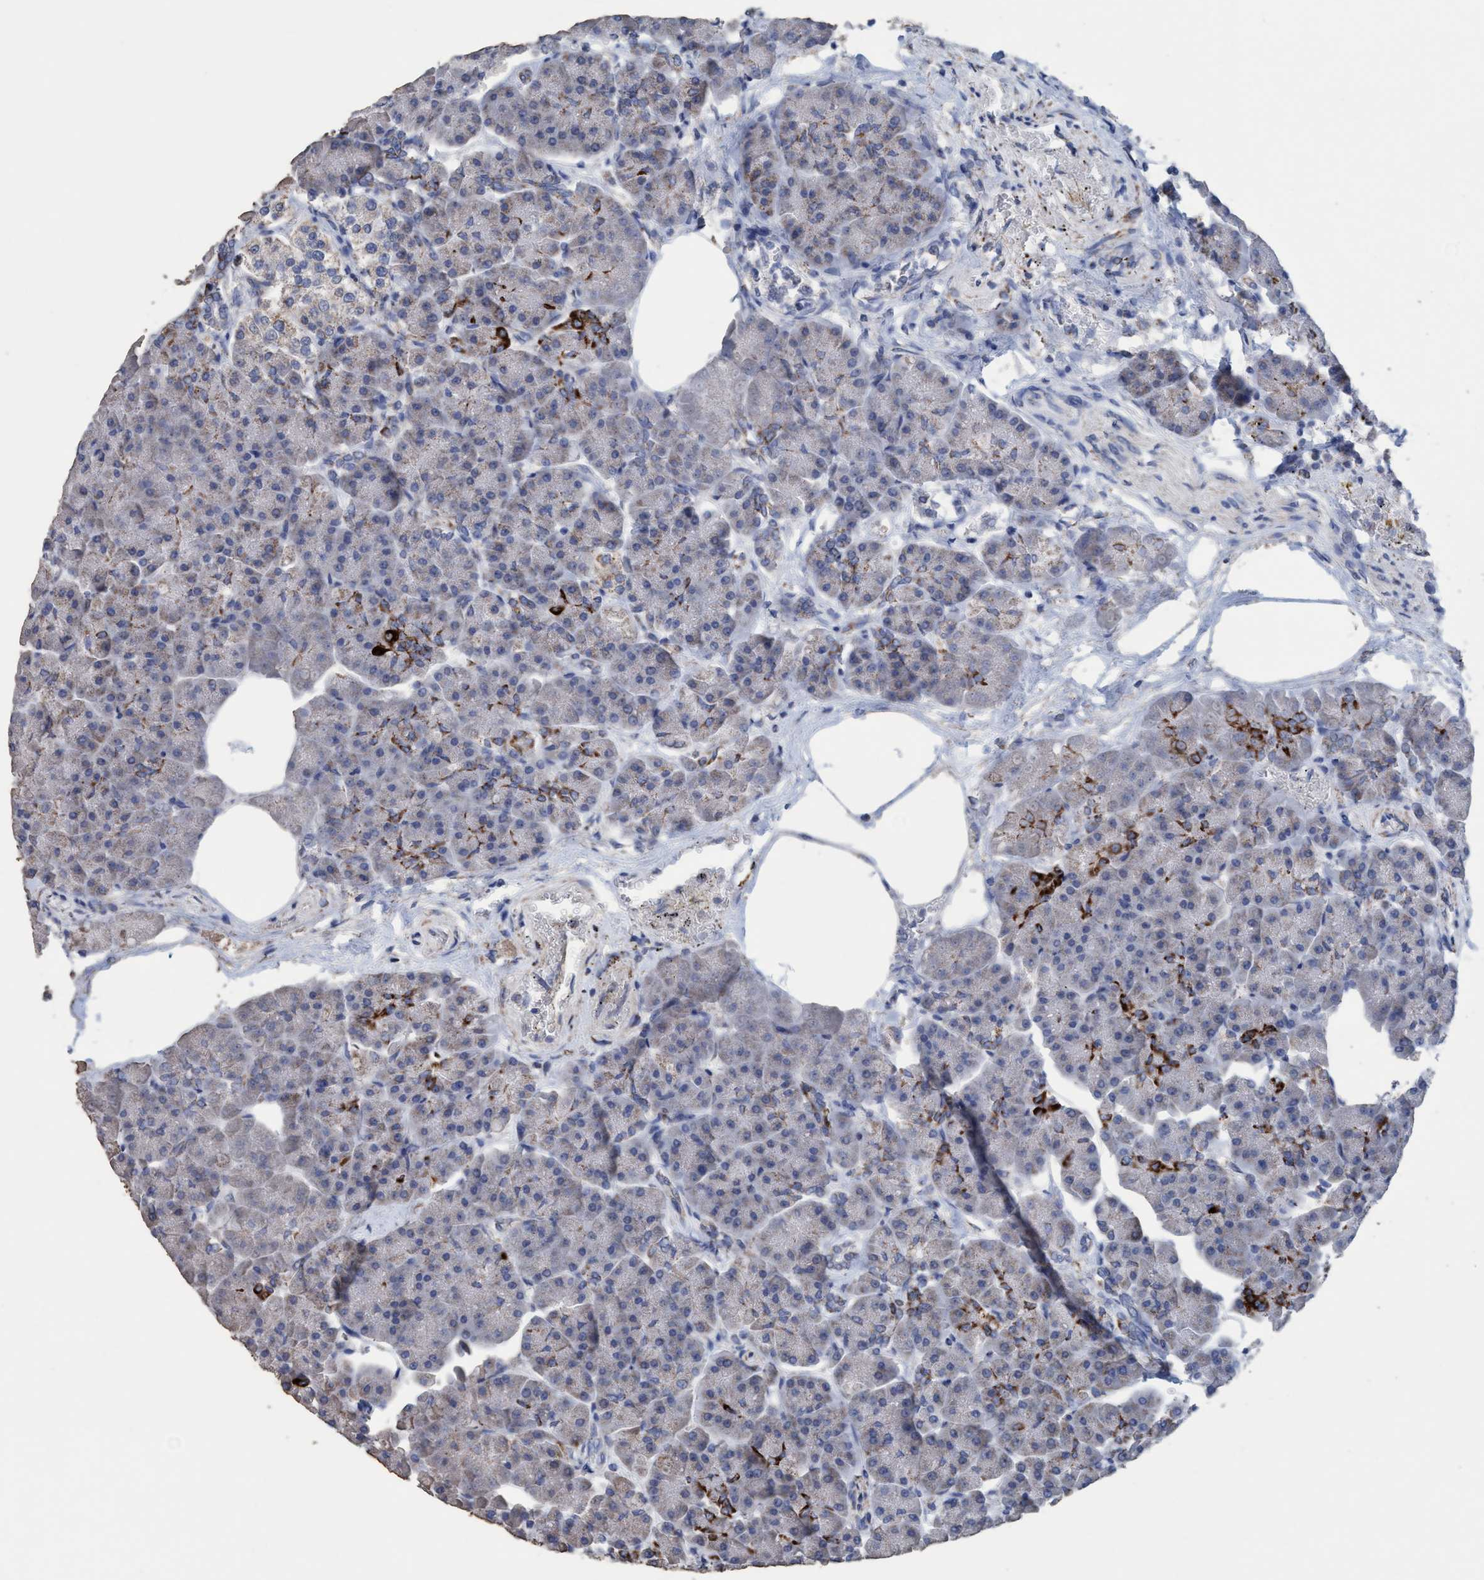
{"staining": {"intensity": "strong", "quantity": "<25%", "location": "cytoplasmic/membranous"}, "tissue": "pancreas", "cell_type": "Exocrine glandular cells", "image_type": "normal", "snomed": [{"axis": "morphology", "description": "Normal tissue, NOS"}, {"axis": "topography", "description": "Pancreas"}], "caption": "A medium amount of strong cytoplasmic/membranous staining is appreciated in approximately <25% of exocrine glandular cells in unremarkable pancreas. (DAB IHC, brown staining for protein, blue staining for nuclei).", "gene": "RSAD1", "patient": {"sex": "female", "age": 70}}